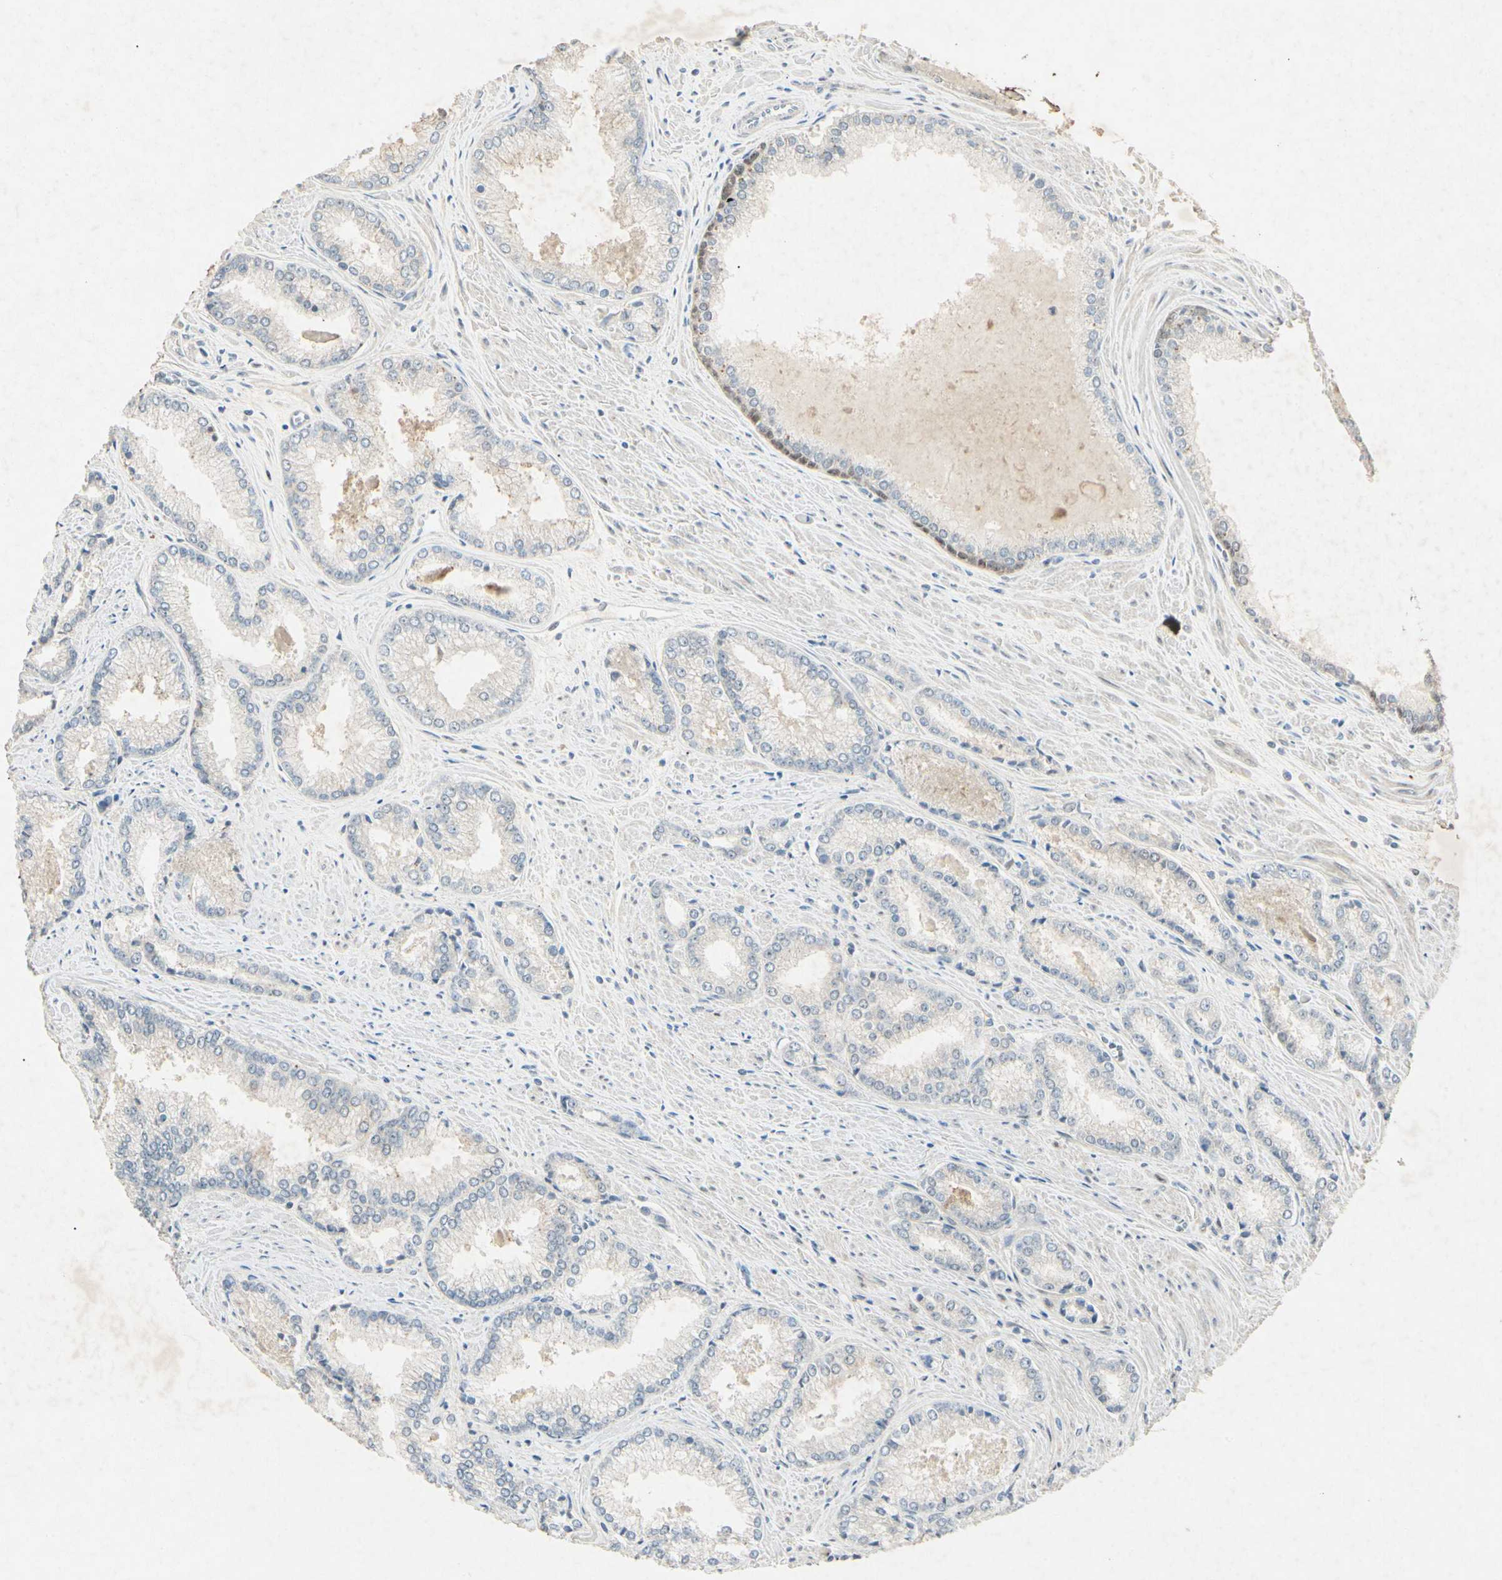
{"staining": {"intensity": "negative", "quantity": "none", "location": "none"}, "tissue": "prostate cancer", "cell_type": "Tumor cells", "image_type": "cancer", "snomed": [{"axis": "morphology", "description": "Adenocarcinoma, Low grade"}, {"axis": "topography", "description": "Prostate"}], "caption": "The immunohistochemistry image has no significant positivity in tumor cells of adenocarcinoma (low-grade) (prostate) tissue. The staining was performed using DAB (3,3'-diaminobenzidine) to visualize the protein expression in brown, while the nuclei were stained in blue with hematoxylin (Magnification: 20x).", "gene": "HSPA1B", "patient": {"sex": "male", "age": 64}}